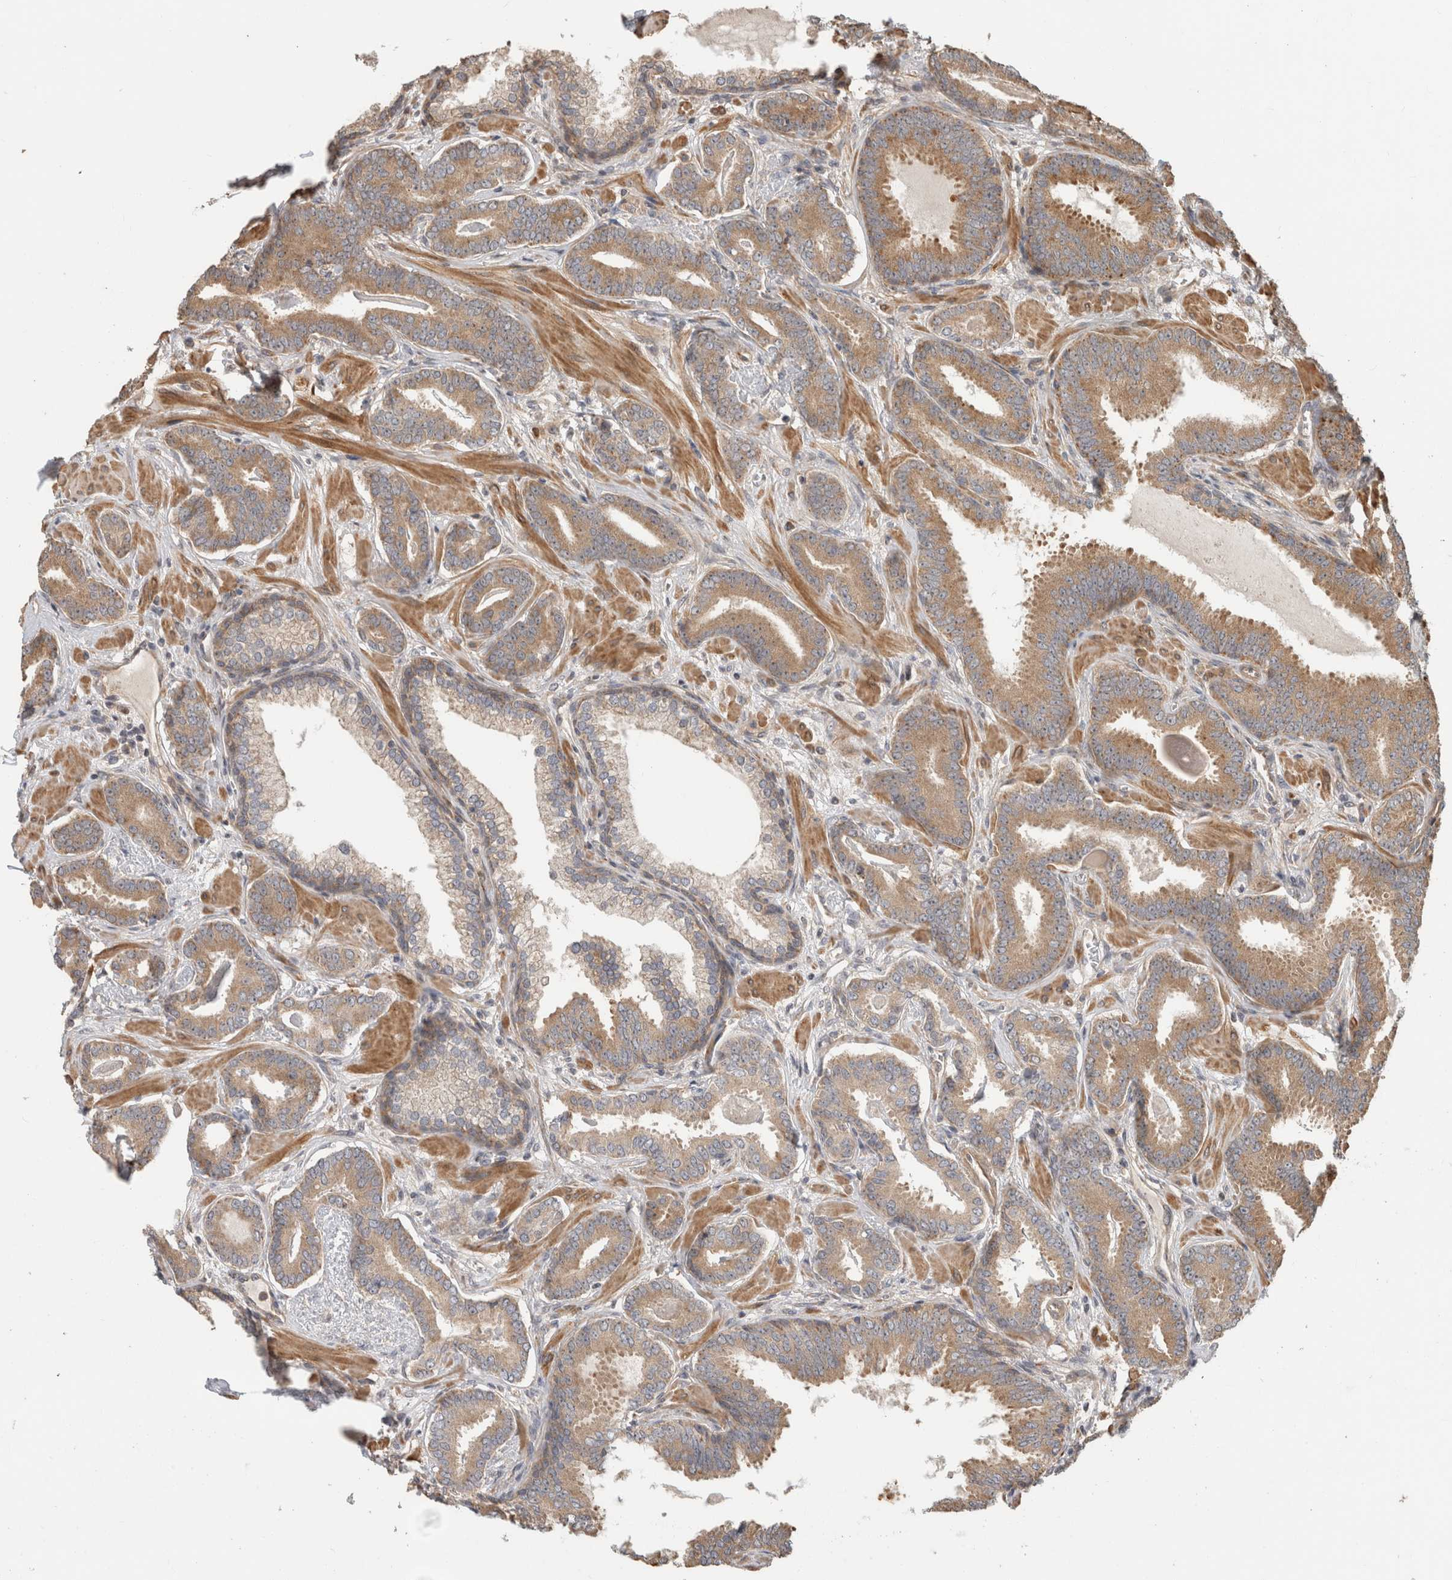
{"staining": {"intensity": "moderate", "quantity": ">75%", "location": "cytoplasmic/membranous"}, "tissue": "prostate cancer", "cell_type": "Tumor cells", "image_type": "cancer", "snomed": [{"axis": "morphology", "description": "Adenocarcinoma, Low grade"}, {"axis": "topography", "description": "Prostate"}], "caption": "Immunohistochemical staining of prostate low-grade adenocarcinoma shows moderate cytoplasmic/membranous protein expression in approximately >75% of tumor cells.", "gene": "PCDHB15", "patient": {"sex": "male", "age": 62}}